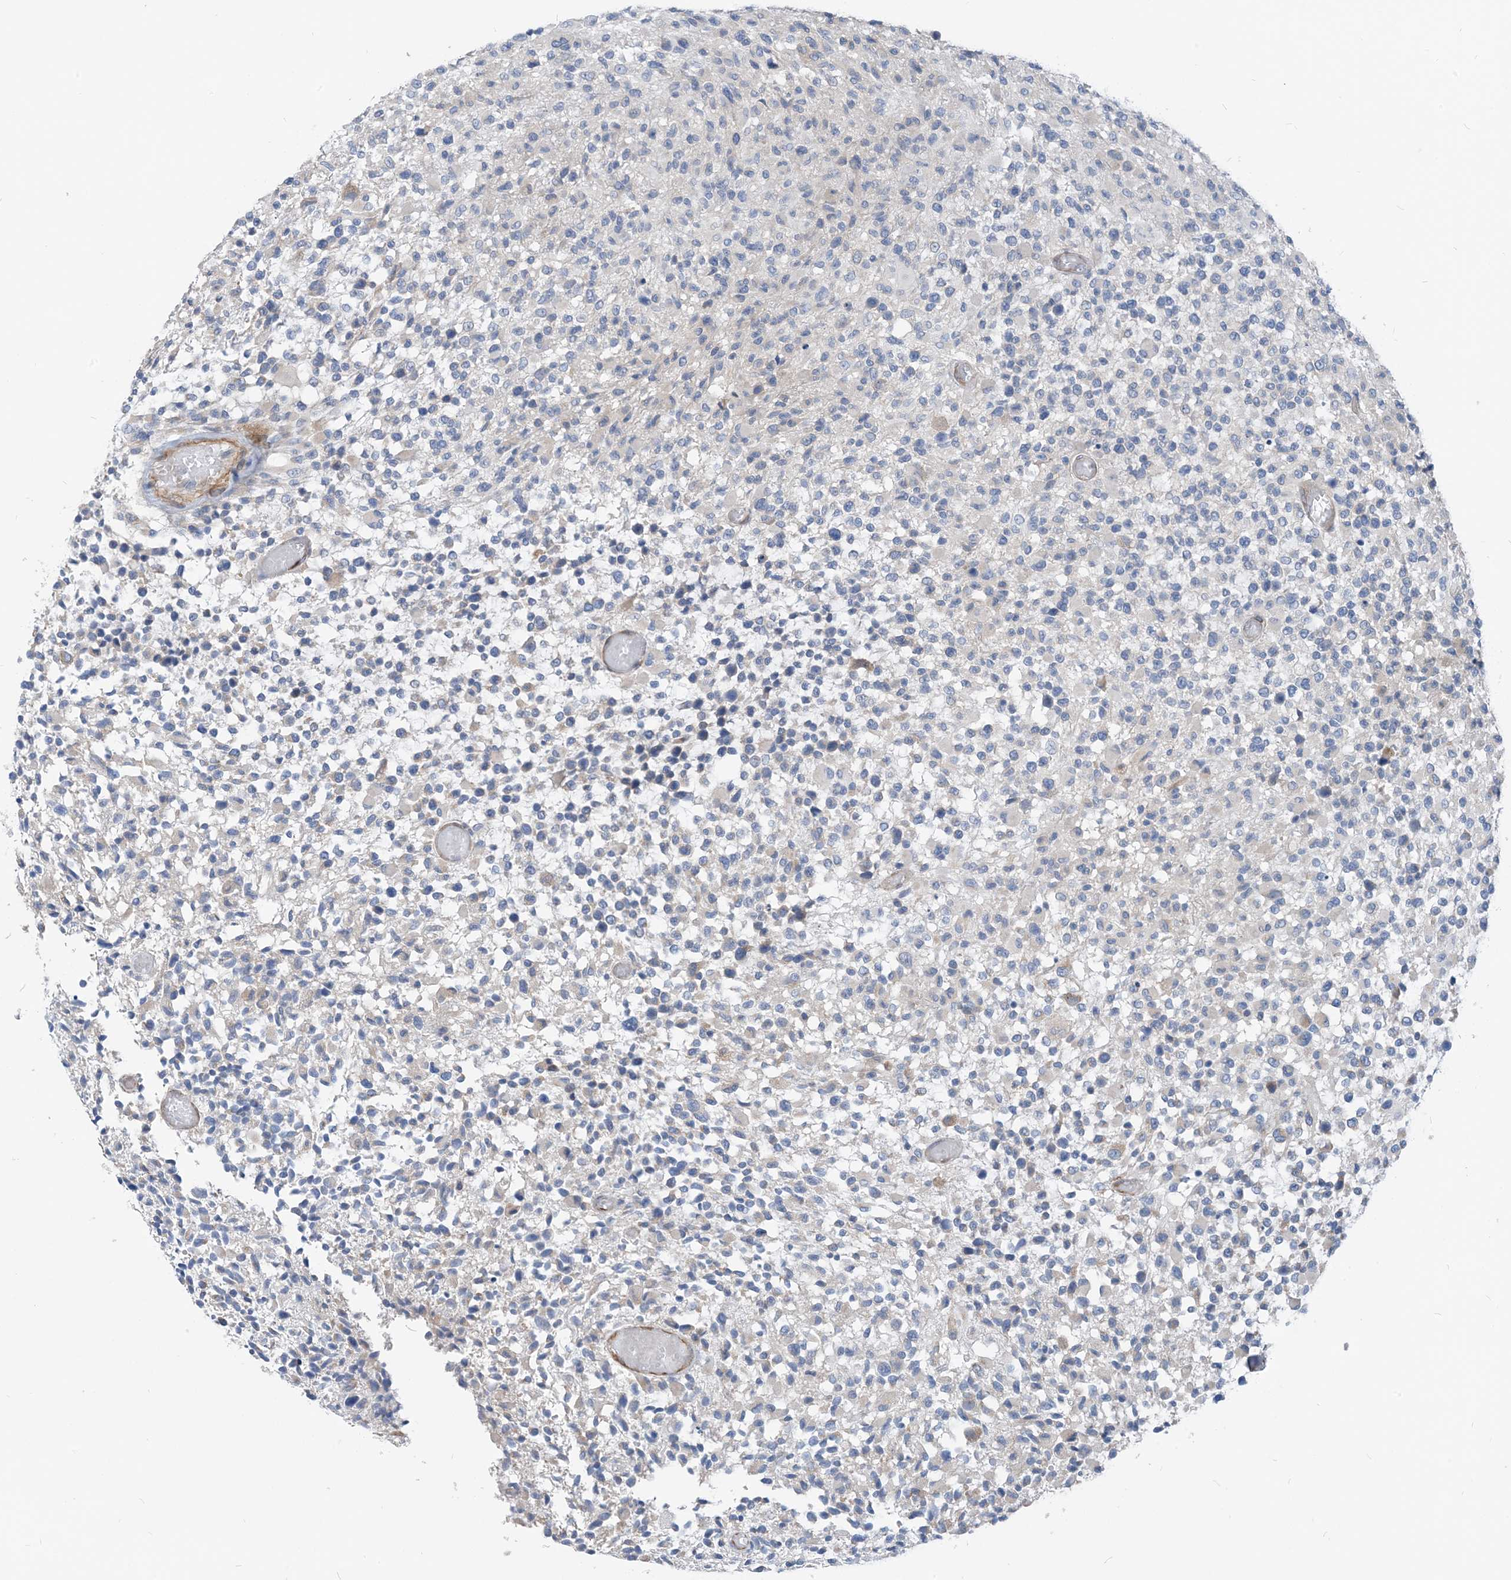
{"staining": {"intensity": "negative", "quantity": "none", "location": "none"}, "tissue": "glioma", "cell_type": "Tumor cells", "image_type": "cancer", "snomed": [{"axis": "morphology", "description": "Glioma, malignant, High grade"}, {"axis": "morphology", "description": "Glioblastoma, NOS"}, {"axis": "topography", "description": "Brain"}], "caption": "Immunohistochemistry (IHC) image of neoplastic tissue: human glioma stained with DAB reveals no significant protein expression in tumor cells.", "gene": "PLEKHA3", "patient": {"sex": "male", "age": 60}}